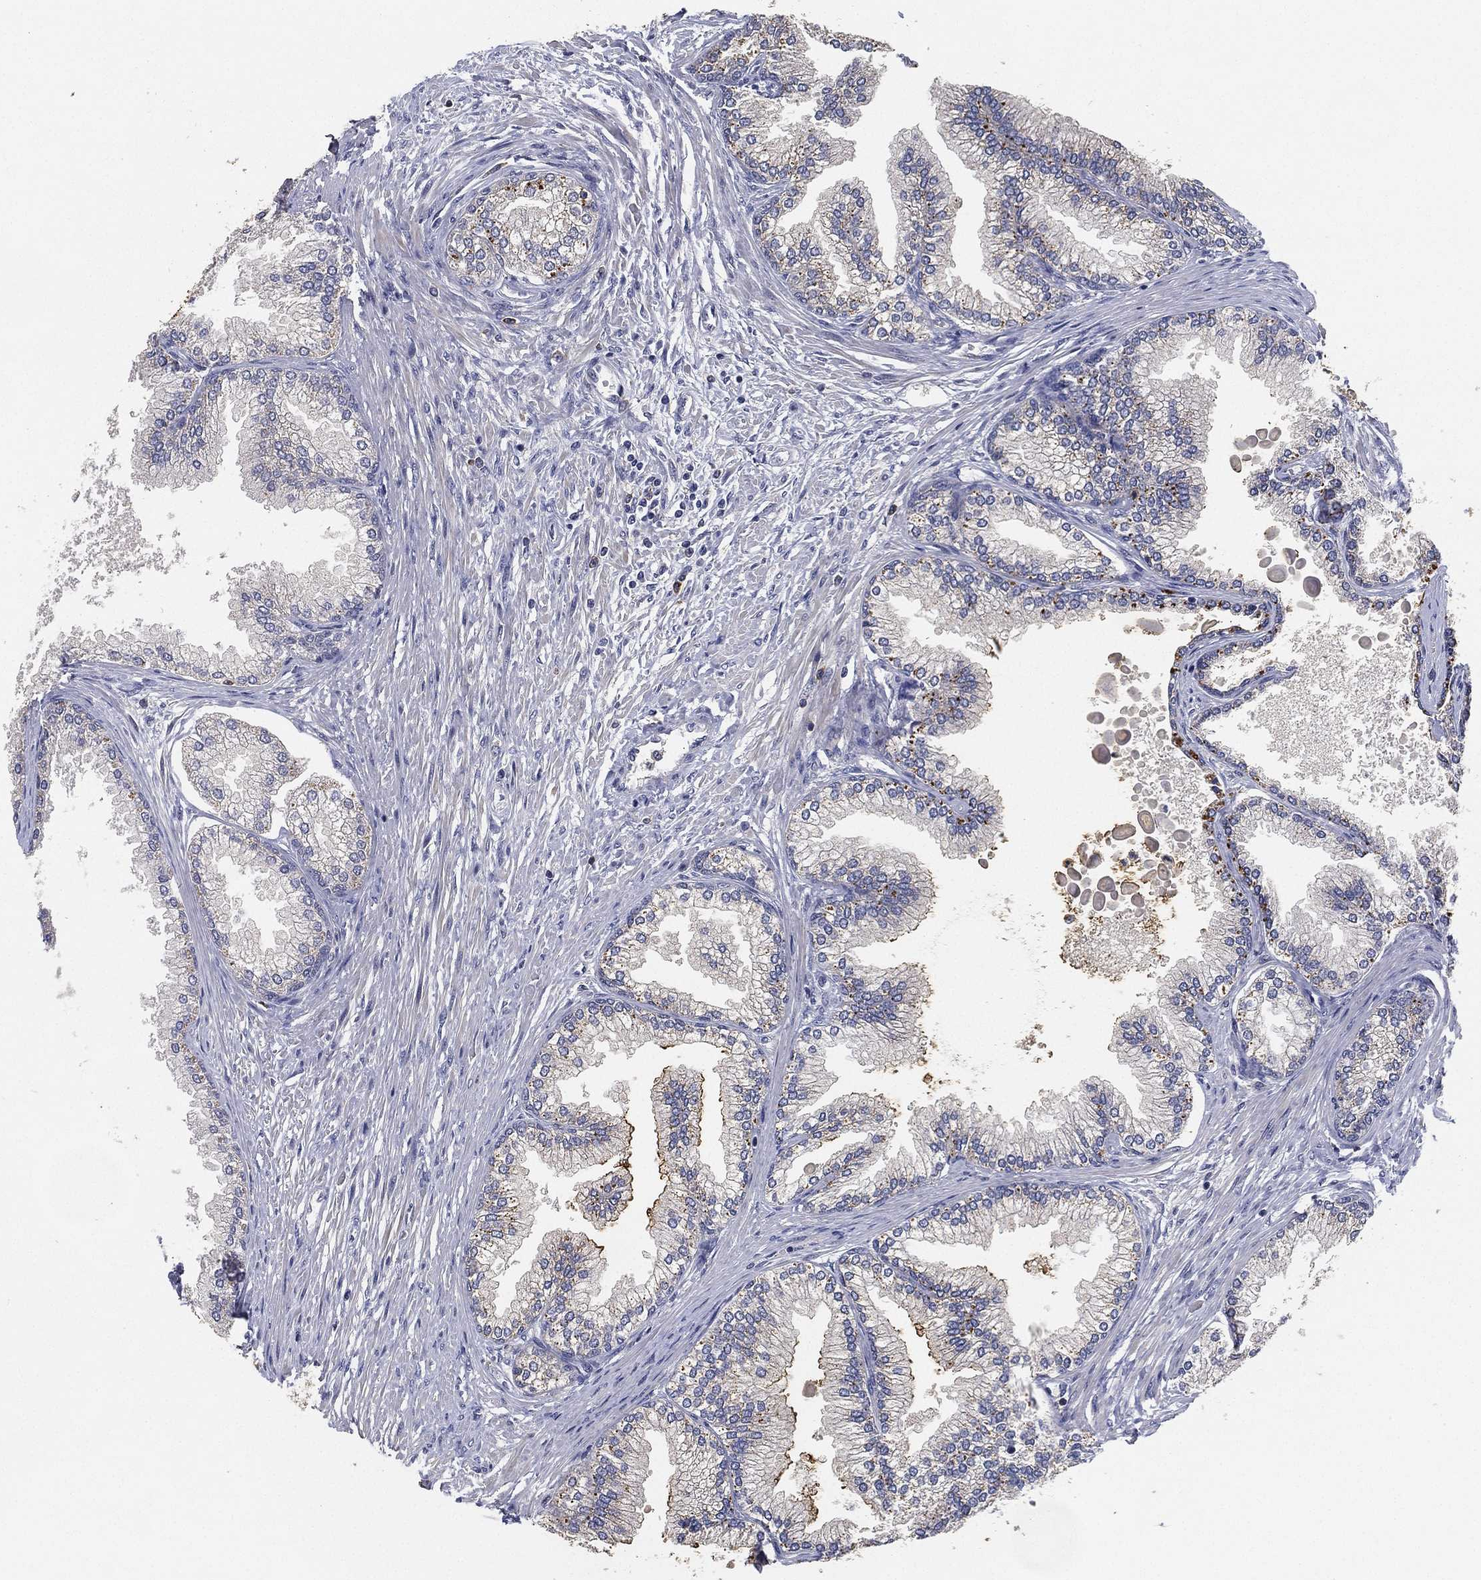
{"staining": {"intensity": "moderate", "quantity": "<25%", "location": "cytoplasmic/membranous"}, "tissue": "prostate", "cell_type": "Glandular cells", "image_type": "normal", "snomed": [{"axis": "morphology", "description": "Normal tissue, NOS"}, {"axis": "topography", "description": "Prostate"}], "caption": "Immunohistochemical staining of normal prostate exhibits moderate cytoplasmic/membranous protein staining in approximately <25% of glandular cells.", "gene": "CFAP251", "patient": {"sex": "male", "age": 72}}